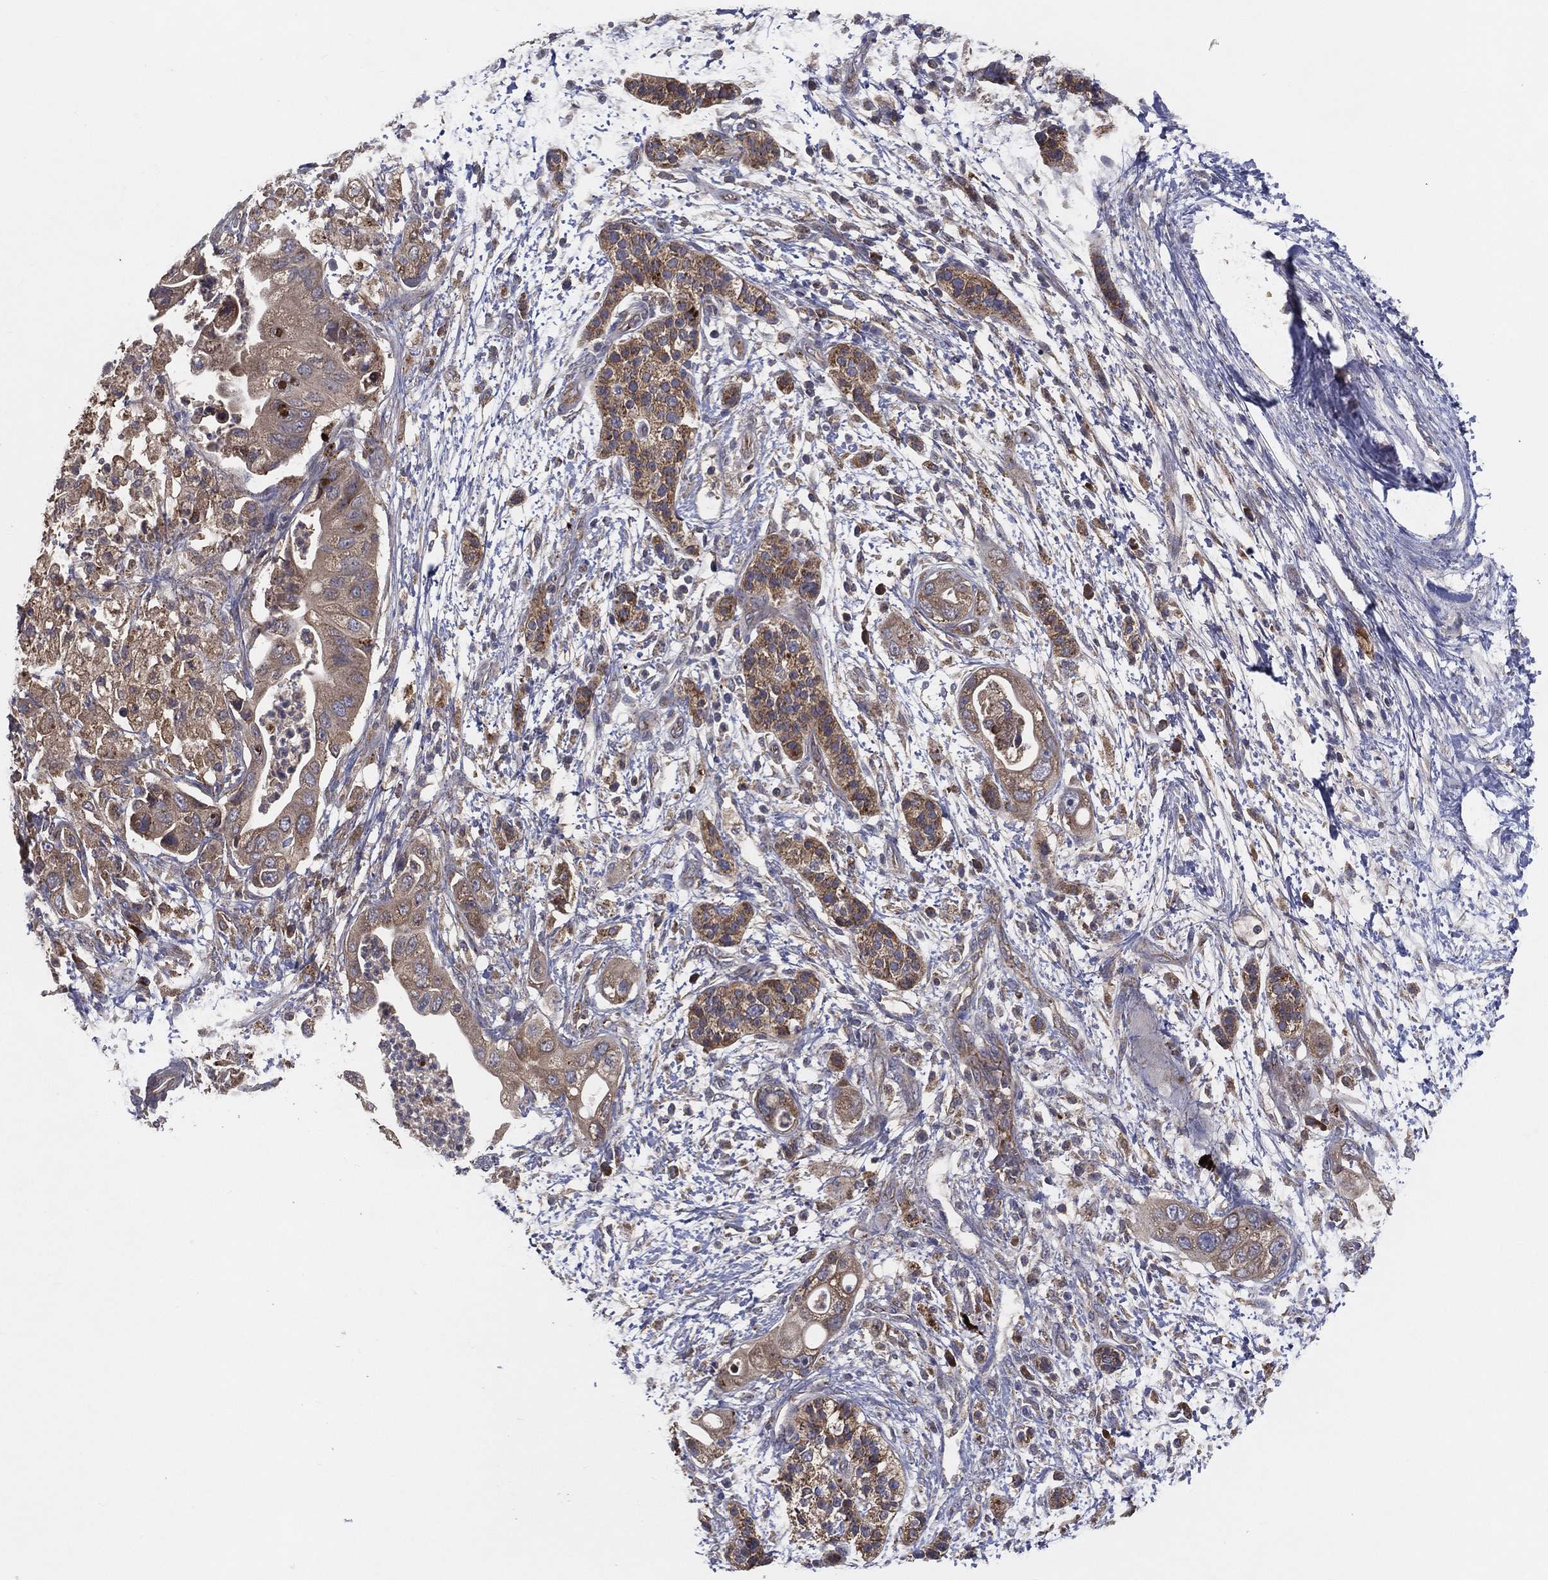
{"staining": {"intensity": "moderate", "quantity": "<25%", "location": "cytoplasmic/membranous"}, "tissue": "pancreatic cancer", "cell_type": "Tumor cells", "image_type": "cancer", "snomed": [{"axis": "morphology", "description": "Adenocarcinoma, NOS"}, {"axis": "topography", "description": "Pancreas"}], "caption": "Protein staining exhibits moderate cytoplasmic/membranous staining in approximately <25% of tumor cells in pancreatic cancer (adenocarcinoma).", "gene": "MT-ND1", "patient": {"sex": "female", "age": 72}}